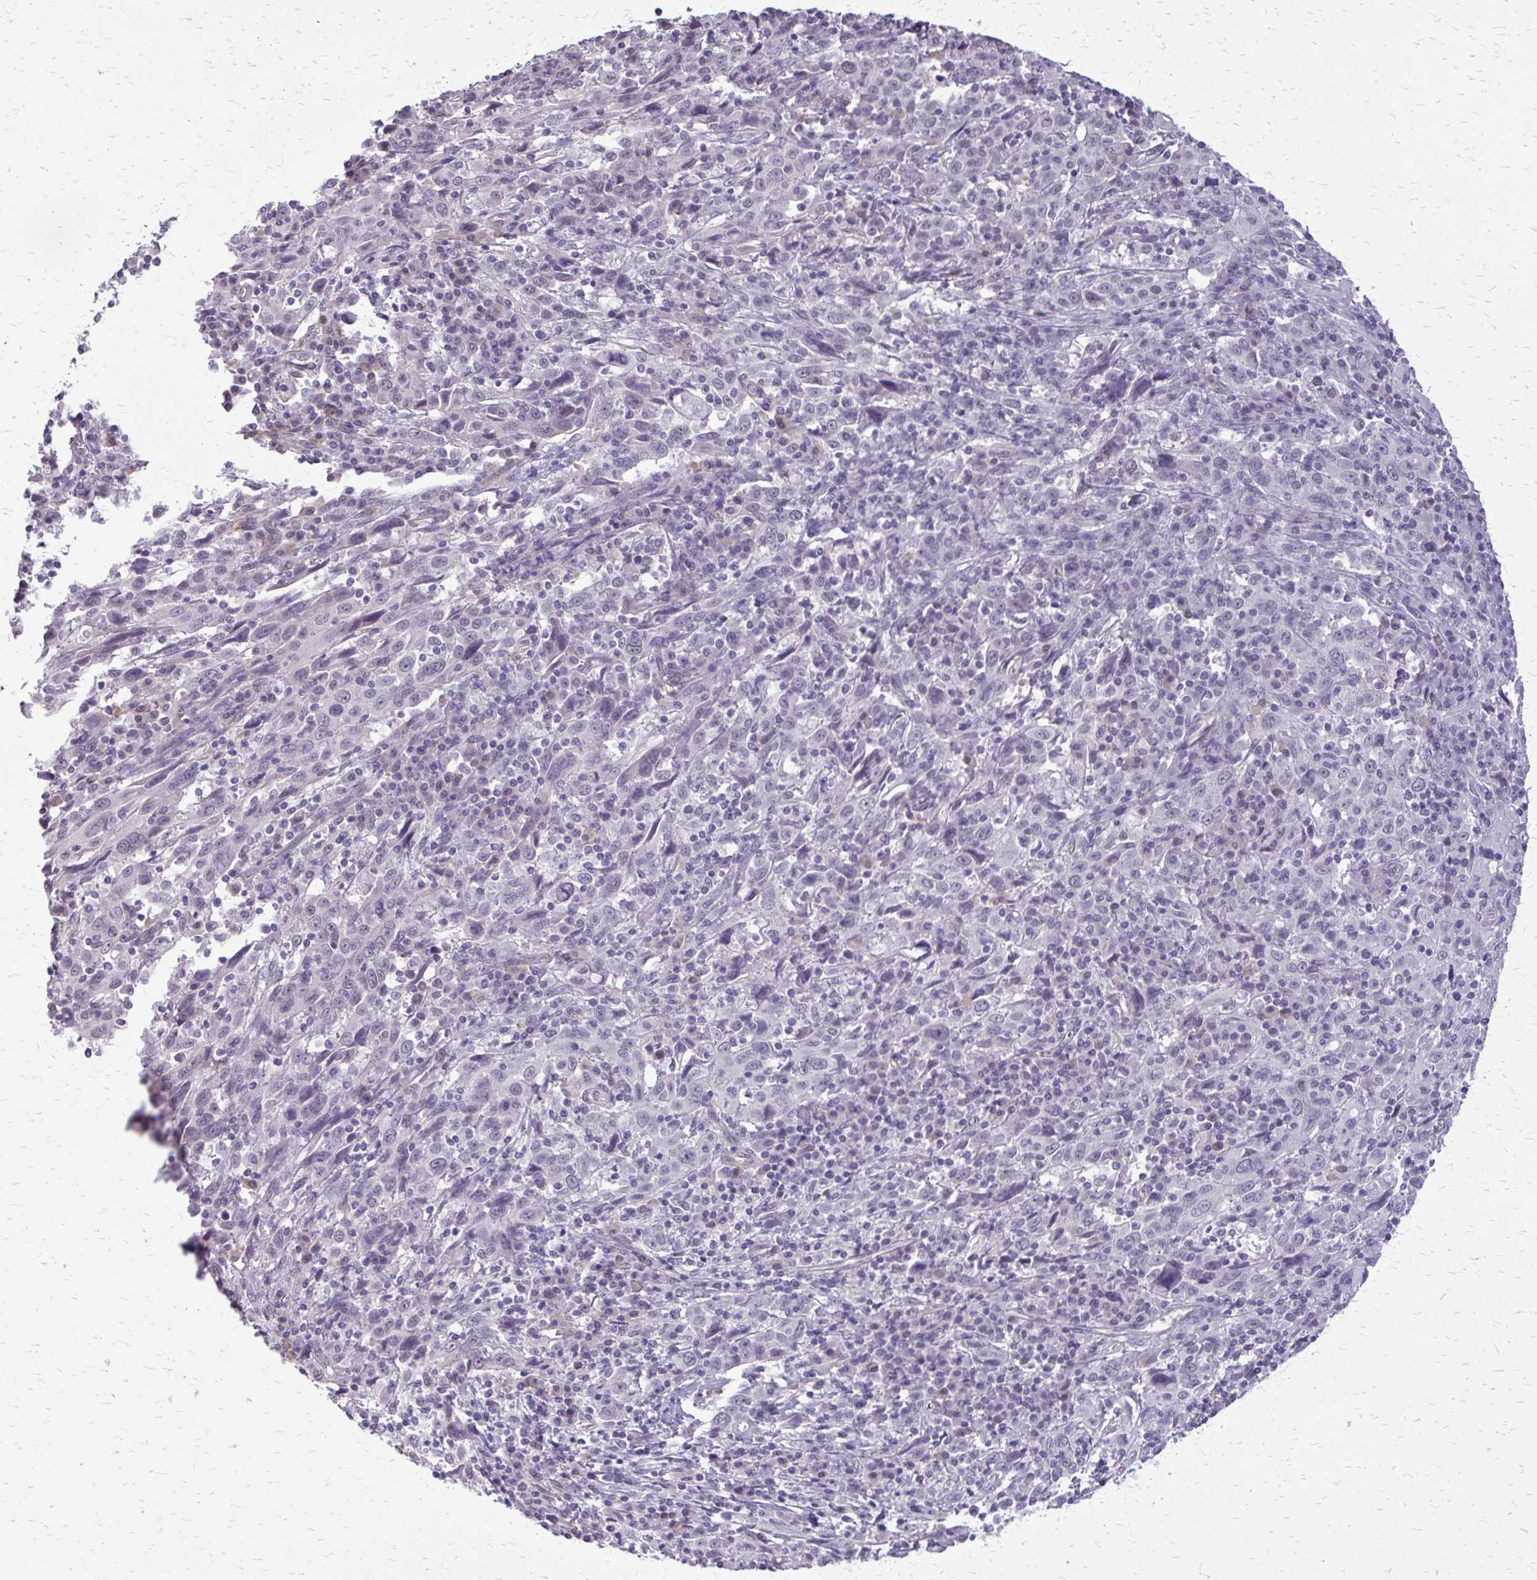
{"staining": {"intensity": "negative", "quantity": "none", "location": "none"}, "tissue": "cervical cancer", "cell_type": "Tumor cells", "image_type": "cancer", "snomed": [{"axis": "morphology", "description": "Squamous cell carcinoma, NOS"}, {"axis": "topography", "description": "Cervix"}], "caption": "High power microscopy image of an immunohistochemistry (IHC) micrograph of squamous cell carcinoma (cervical), revealing no significant expression in tumor cells.", "gene": "PLCB1", "patient": {"sex": "female", "age": 46}}